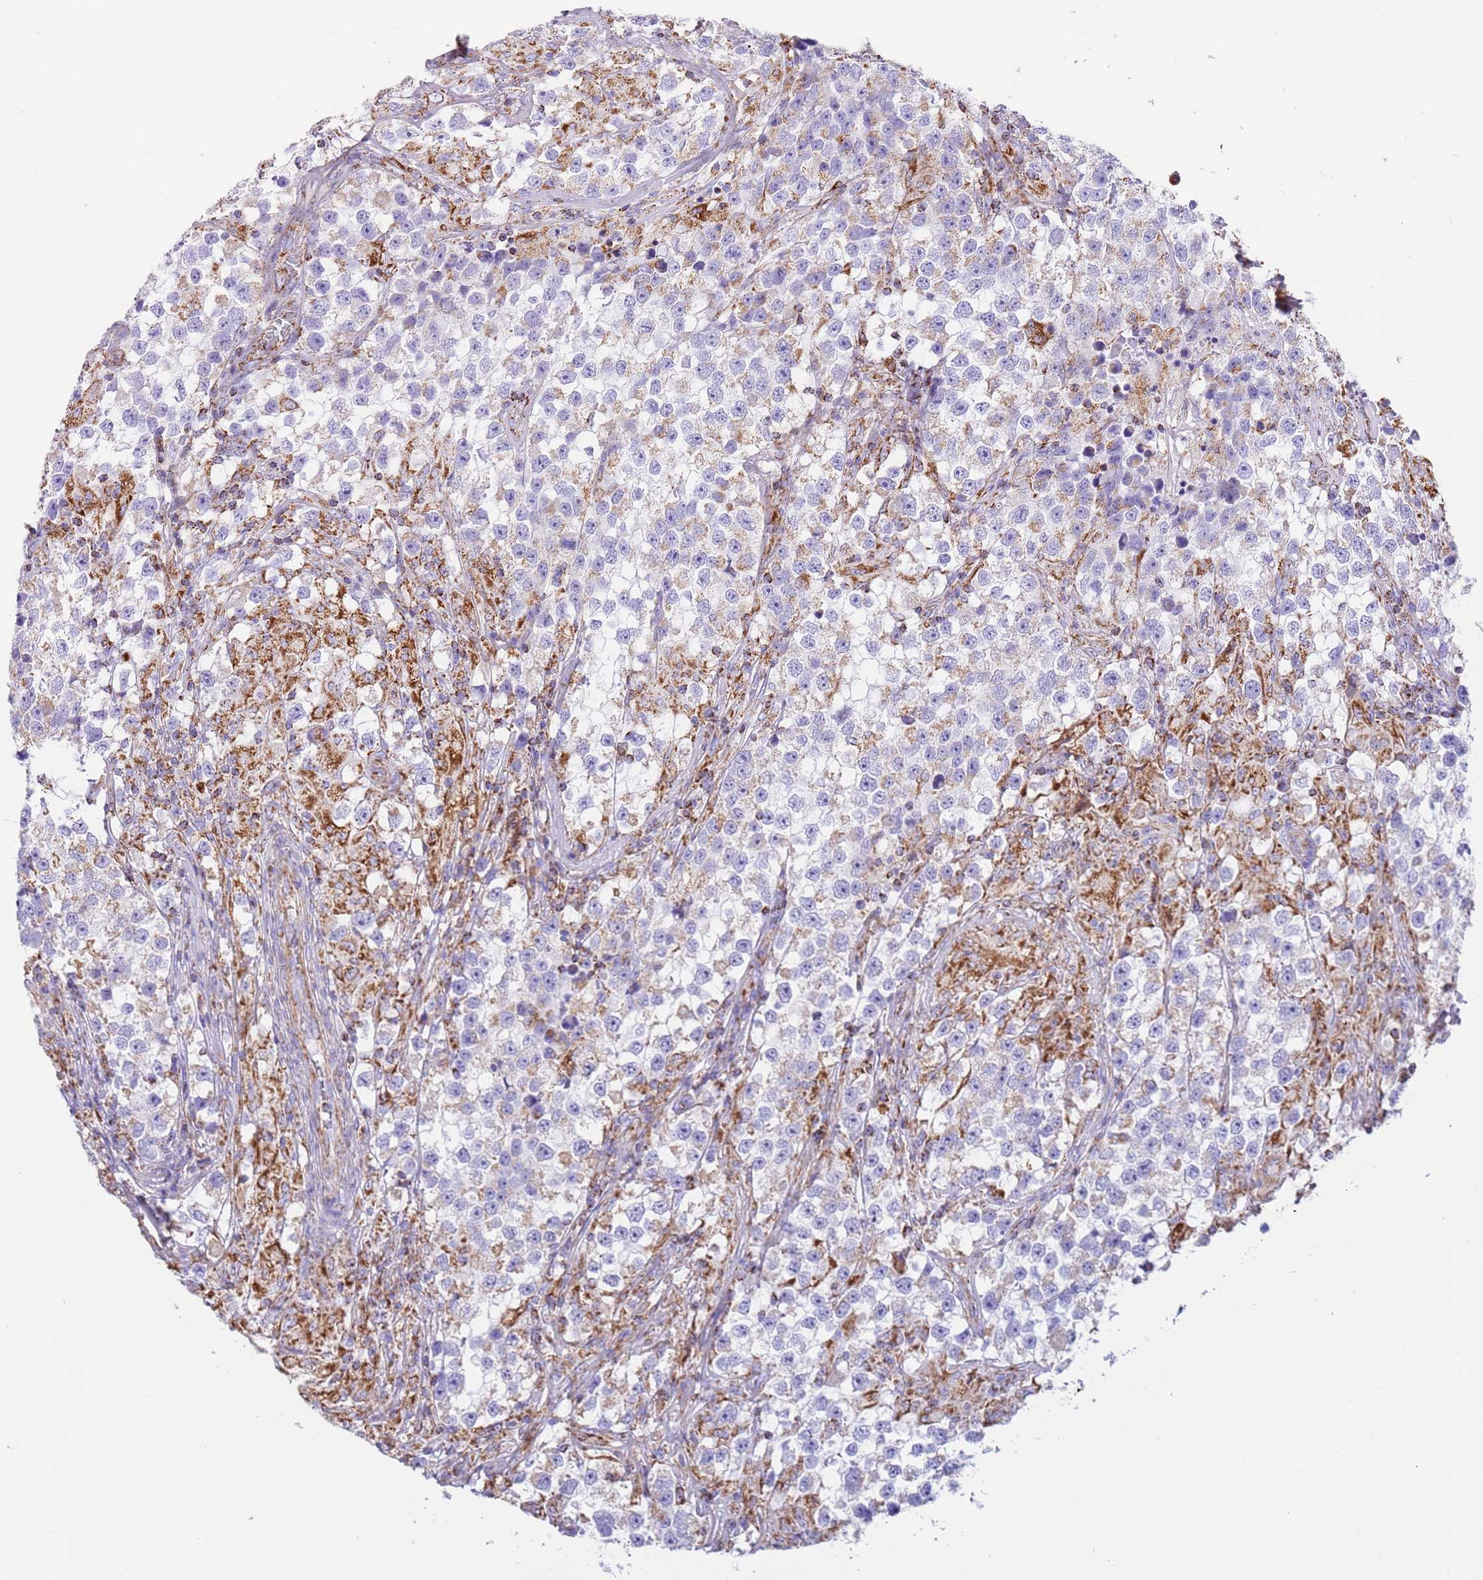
{"staining": {"intensity": "negative", "quantity": "none", "location": "none"}, "tissue": "testis cancer", "cell_type": "Tumor cells", "image_type": "cancer", "snomed": [{"axis": "morphology", "description": "Seminoma, NOS"}, {"axis": "topography", "description": "Testis"}], "caption": "The micrograph displays no staining of tumor cells in testis cancer.", "gene": "SUCLG2", "patient": {"sex": "male", "age": 46}}